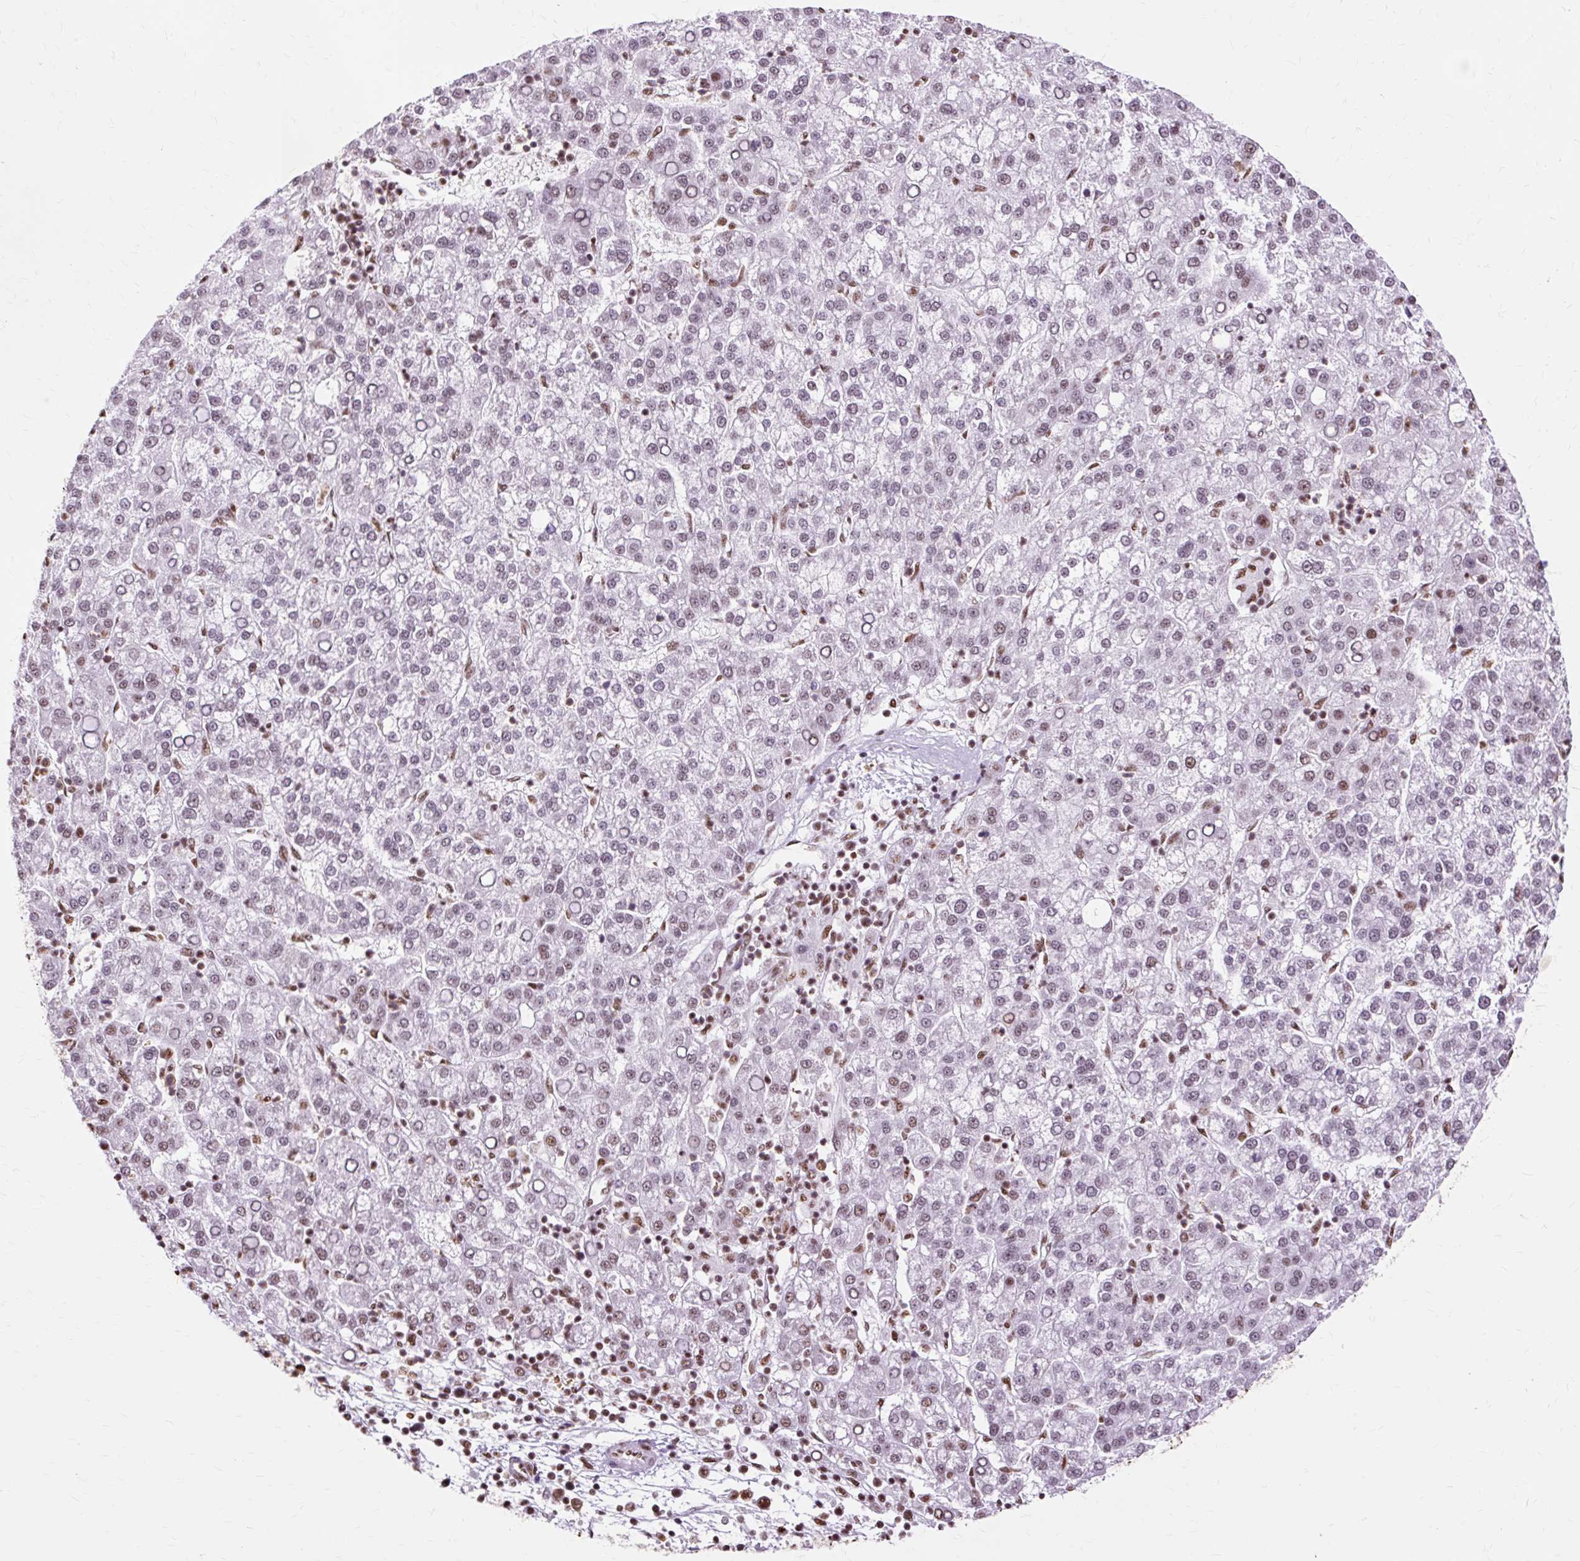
{"staining": {"intensity": "weak", "quantity": "25%-75%", "location": "nuclear"}, "tissue": "liver cancer", "cell_type": "Tumor cells", "image_type": "cancer", "snomed": [{"axis": "morphology", "description": "Carcinoma, Hepatocellular, NOS"}, {"axis": "topography", "description": "Liver"}], "caption": "Immunohistochemical staining of liver hepatocellular carcinoma reveals low levels of weak nuclear protein positivity in approximately 25%-75% of tumor cells.", "gene": "XRCC6", "patient": {"sex": "female", "age": 58}}